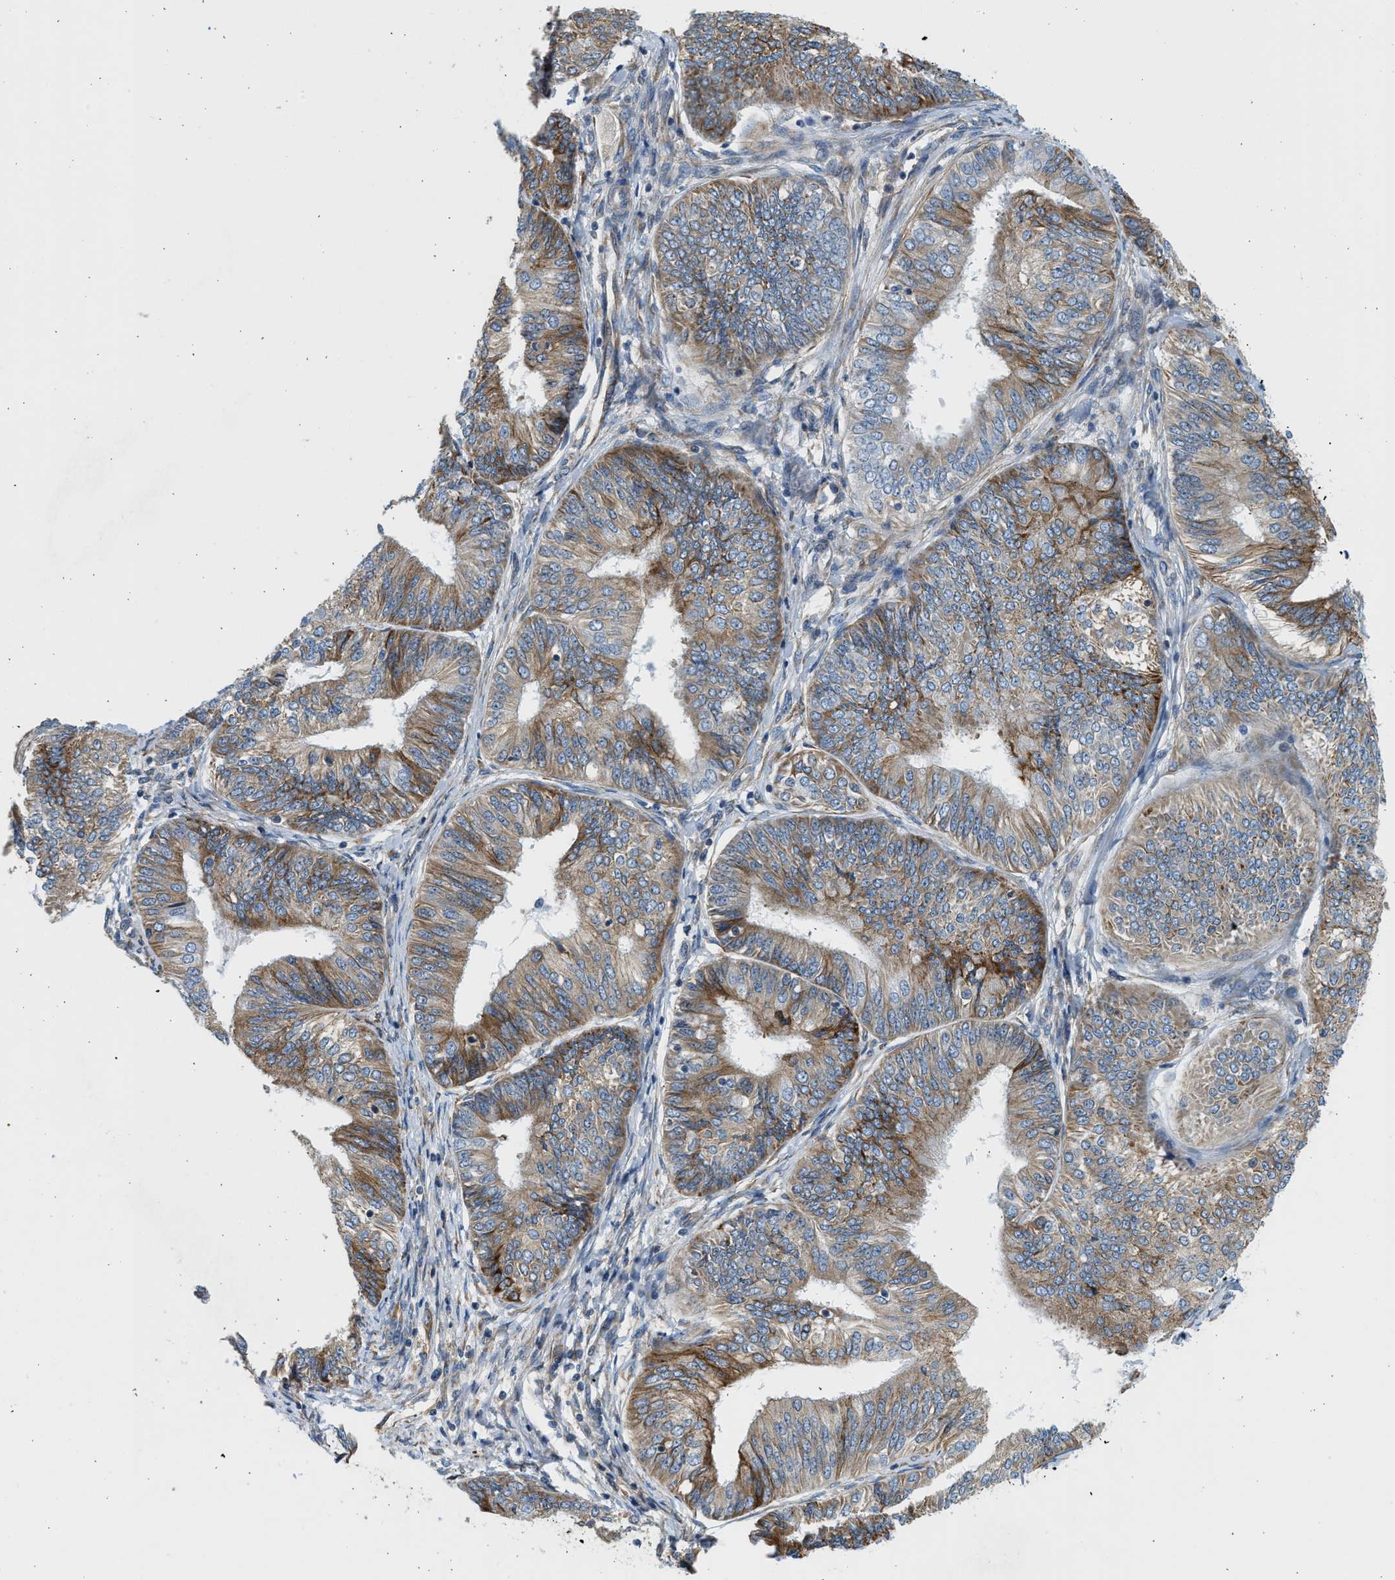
{"staining": {"intensity": "moderate", "quantity": "25%-75%", "location": "cytoplasmic/membranous"}, "tissue": "endometrial cancer", "cell_type": "Tumor cells", "image_type": "cancer", "snomed": [{"axis": "morphology", "description": "Adenocarcinoma, NOS"}, {"axis": "topography", "description": "Endometrium"}], "caption": "Immunohistochemistry (DAB (3,3'-diaminobenzidine)) staining of human endometrial adenocarcinoma reveals moderate cytoplasmic/membranous protein expression in approximately 25%-75% of tumor cells. (brown staining indicates protein expression, while blue staining denotes nuclei).", "gene": "CNTN6", "patient": {"sex": "female", "age": 58}}